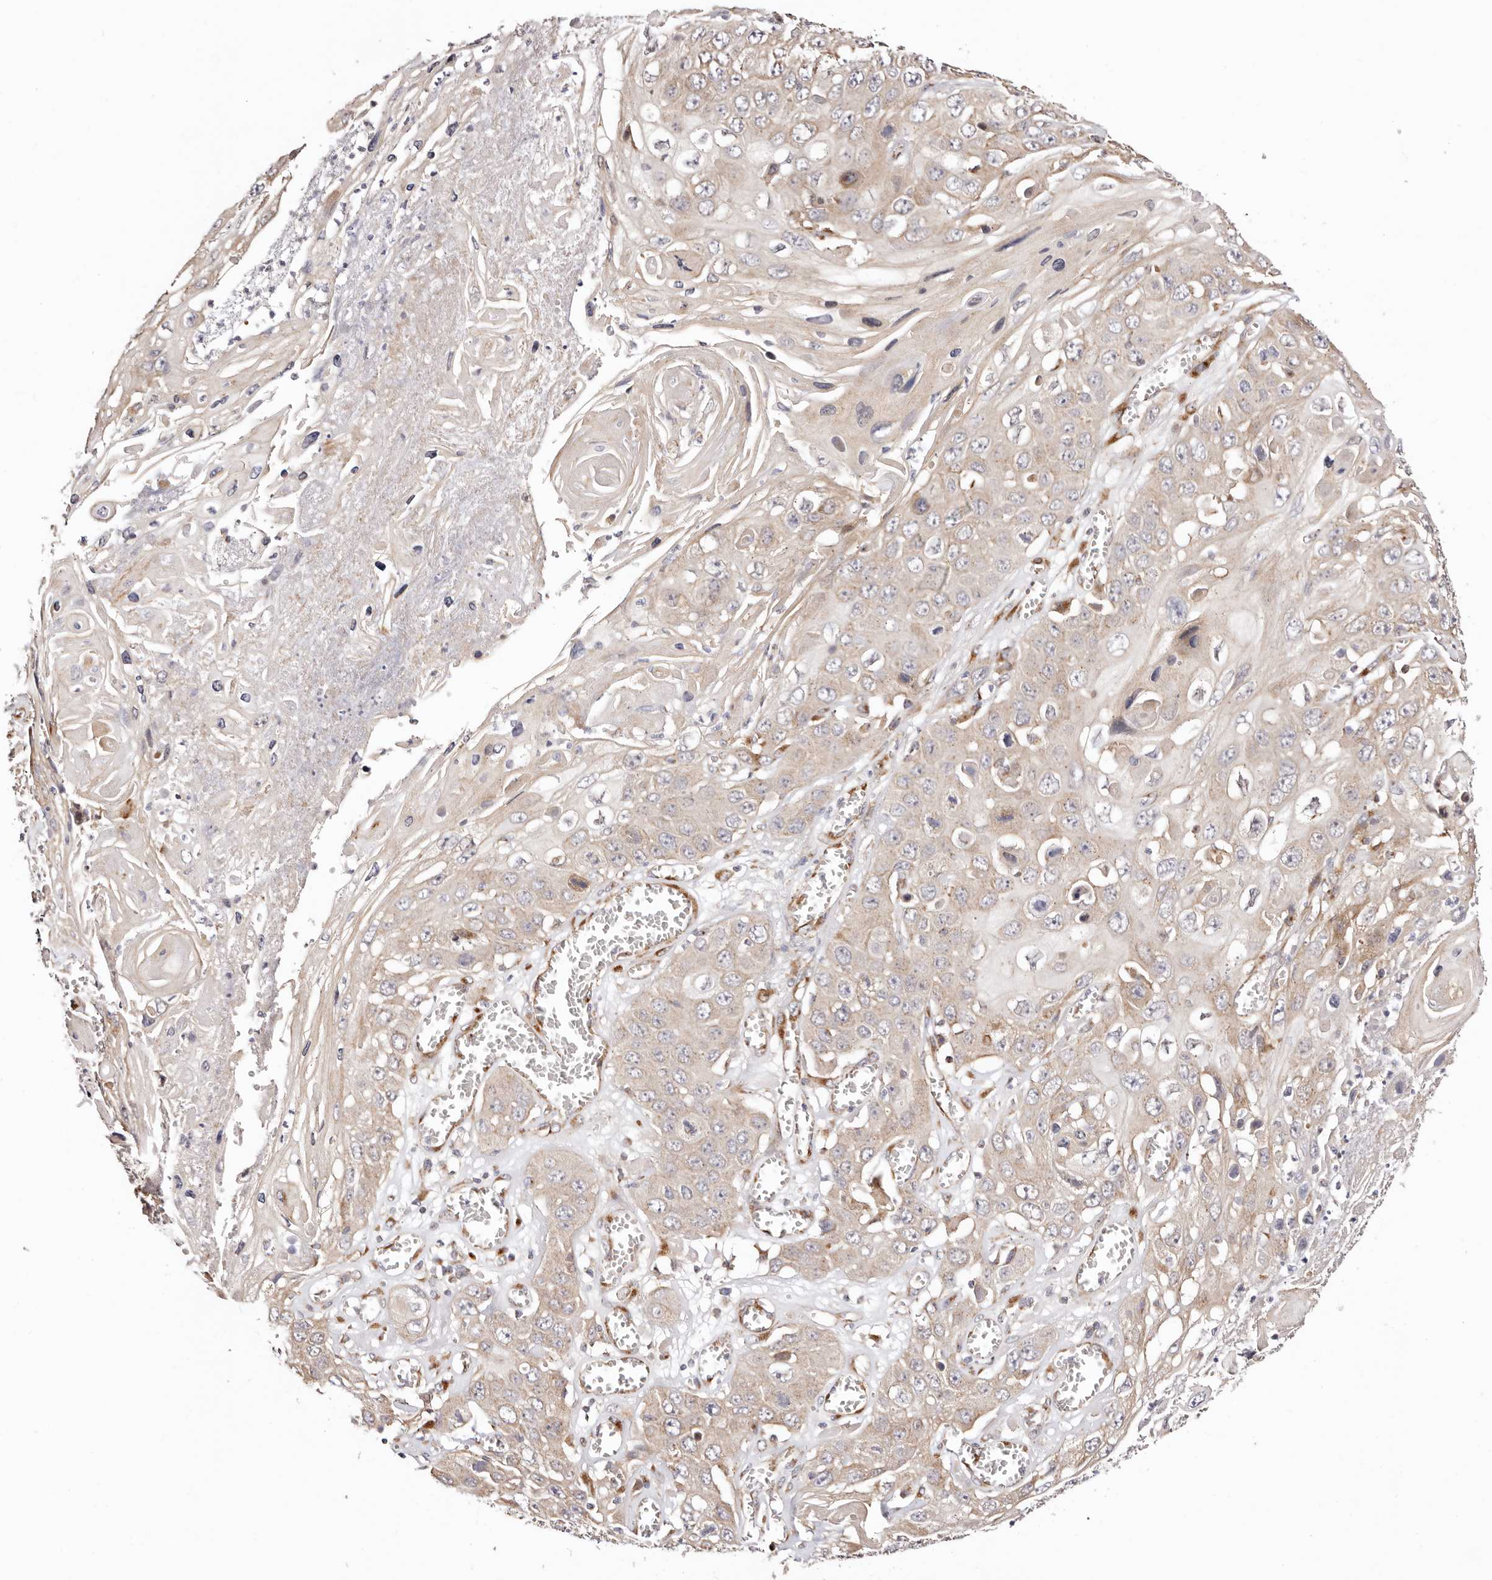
{"staining": {"intensity": "weak", "quantity": "<25%", "location": "cytoplasmic/membranous"}, "tissue": "skin cancer", "cell_type": "Tumor cells", "image_type": "cancer", "snomed": [{"axis": "morphology", "description": "Squamous cell carcinoma, NOS"}, {"axis": "topography", "description": "Skin"}], "caption": "This image is of skin squamous cell carcinoma stained with immunohistochemistry (IHC) to label a protein in brown with the nuclei are counter-stained blue. There is no expression in tumor cells. (Stains: DAB (3,3'-diaminobenzidine) immunohistochemistry (IHC) with hematoxylin counter stain, Microscopy: brightfield microscopy at high magnification).", "gene": "MAPK6", "patient": {"sex": "male", "age": 55}}